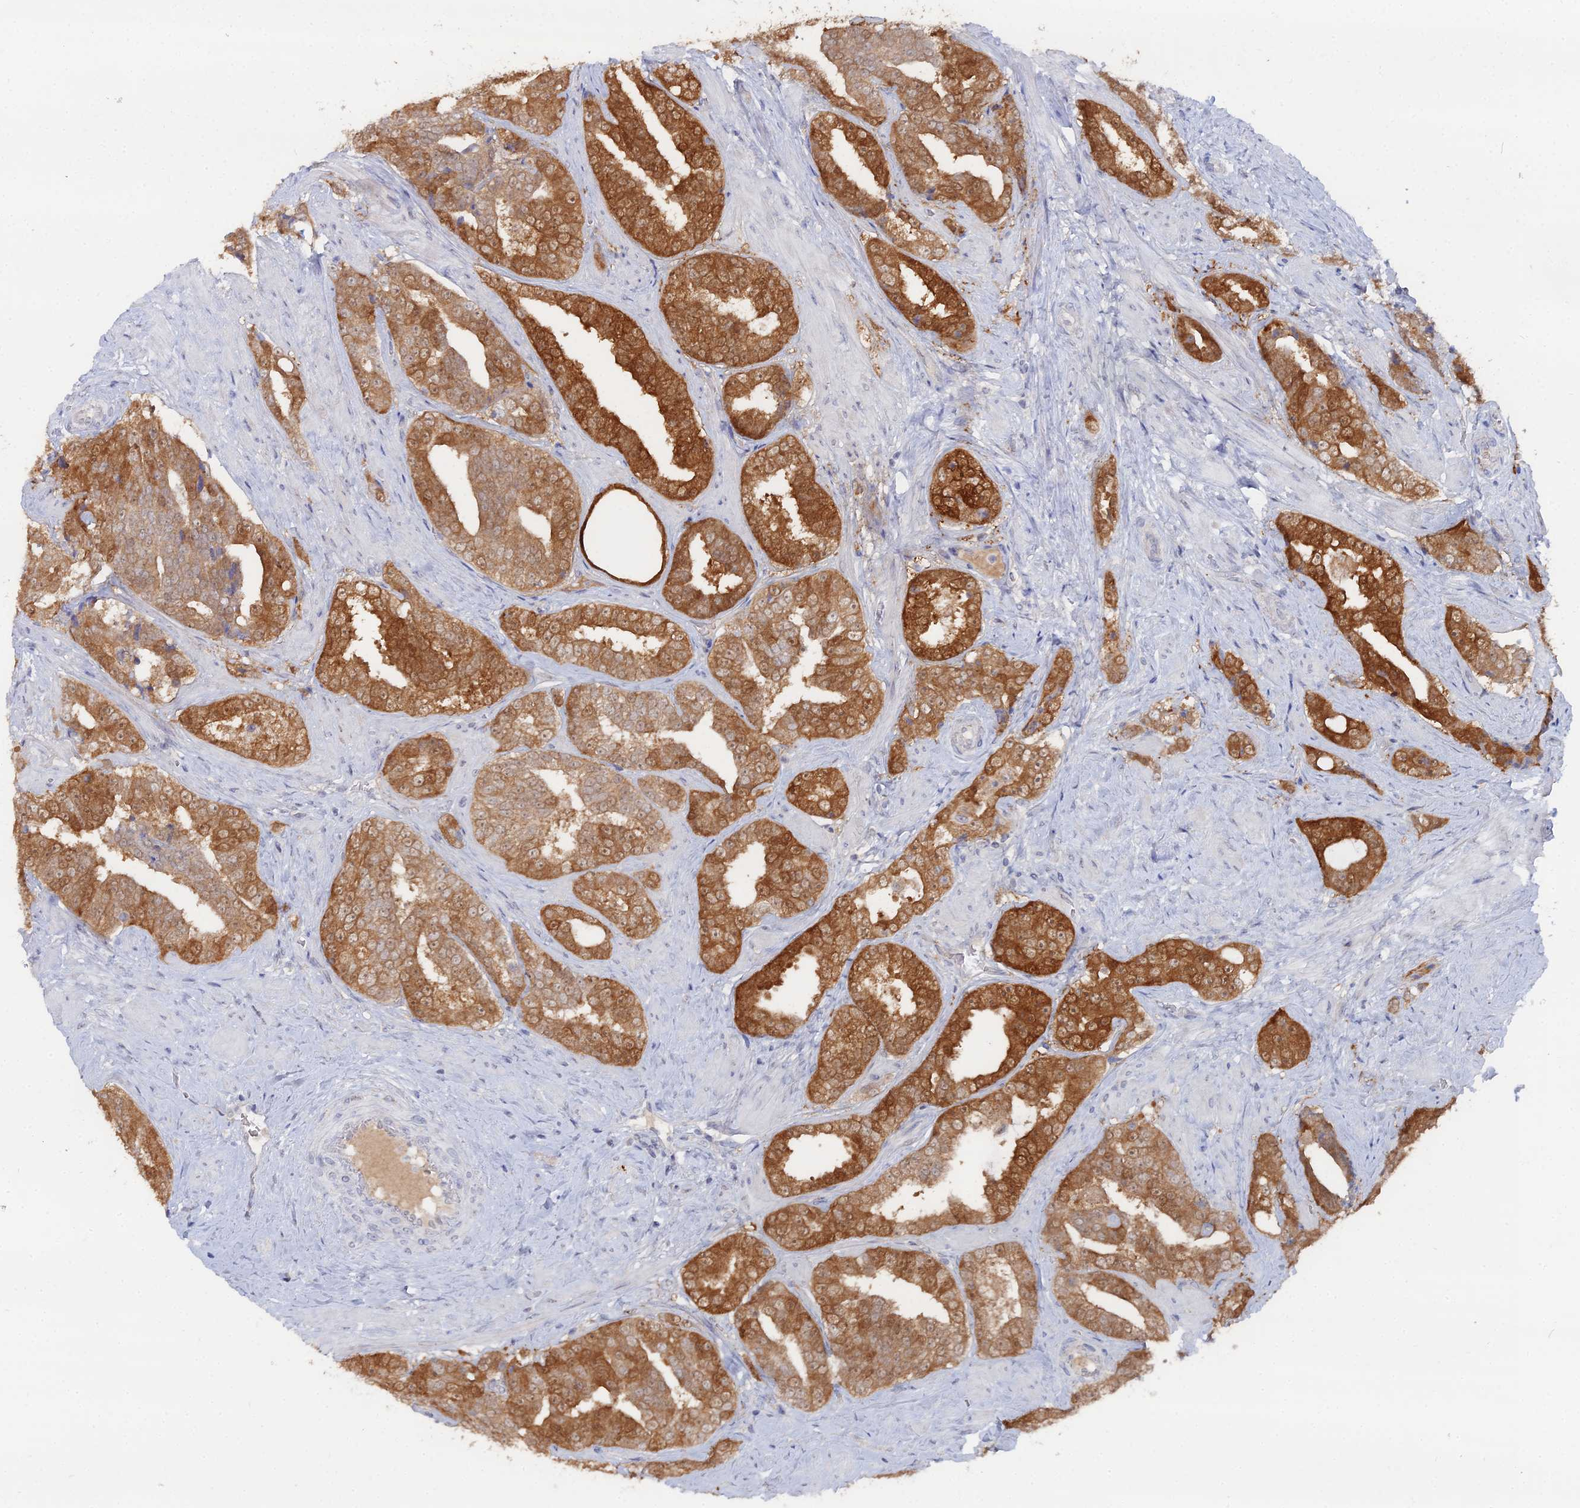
{"staining": {"intensity": "strong", "quantity": ">75%", "location": "cytoplasmic/membranous"}, "tissue": "prostate cancer", "cell_type": "Tumor cells", "image_type": "cancer", "snomed": [{"axis": "morphology", "description": "Adenocarcinoma, High grade"}, {"axis": "topography", "description": "Prostate"}], "caption": "A histopathology image of human prostate adenocarcinoma (high-grade) stained for a protein demonstrates strong cytoplasmic/membranous brown staining in tumor cells.", "gene": "THAP4", "patient": {"sex": "male", "age": 67}}